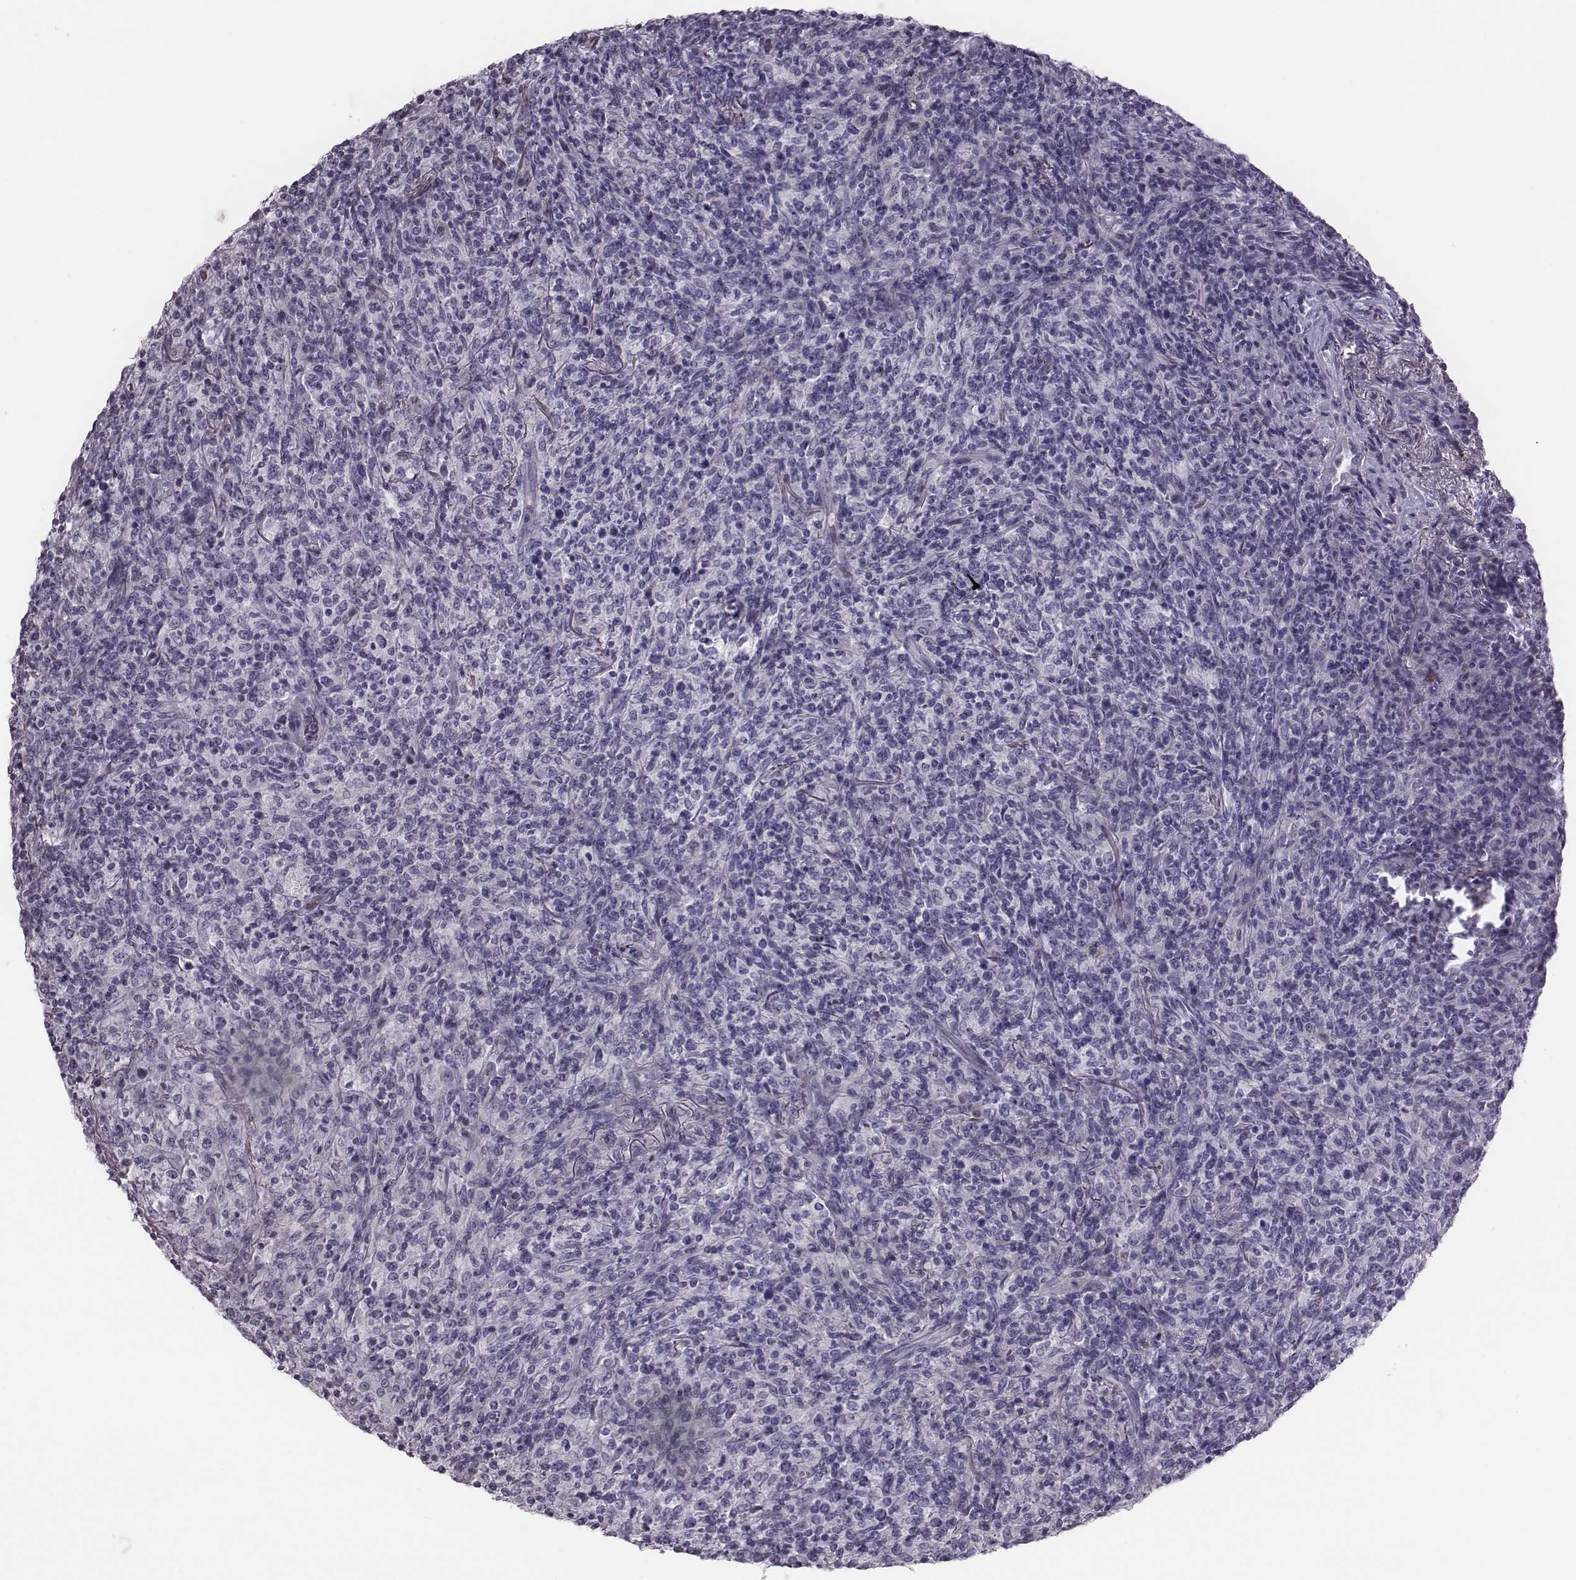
{"staining": {"intensity": "negative", "quantity": "none", "location": "none"}, "tissue": "lymphoma", "cell_type": "Tumor cells", "image_type": "cancer", "snomed": [{"axis": "morphology", "description": "Malignant lymphoma, non-Hodgkin's type, High grade"}, {"axis": "topography", "description": "Lung"}], "caption": "An immunohistochemistry (IHC) image of high-grade malignant lymphoma, non-Hodgkin's type is shown. There is no staining in tumor cells of high-grade malignant lymphoma, non-Hodgkin's type.", "gene": "CRISP1", "patient": {"sex": "male", "age": 79}}